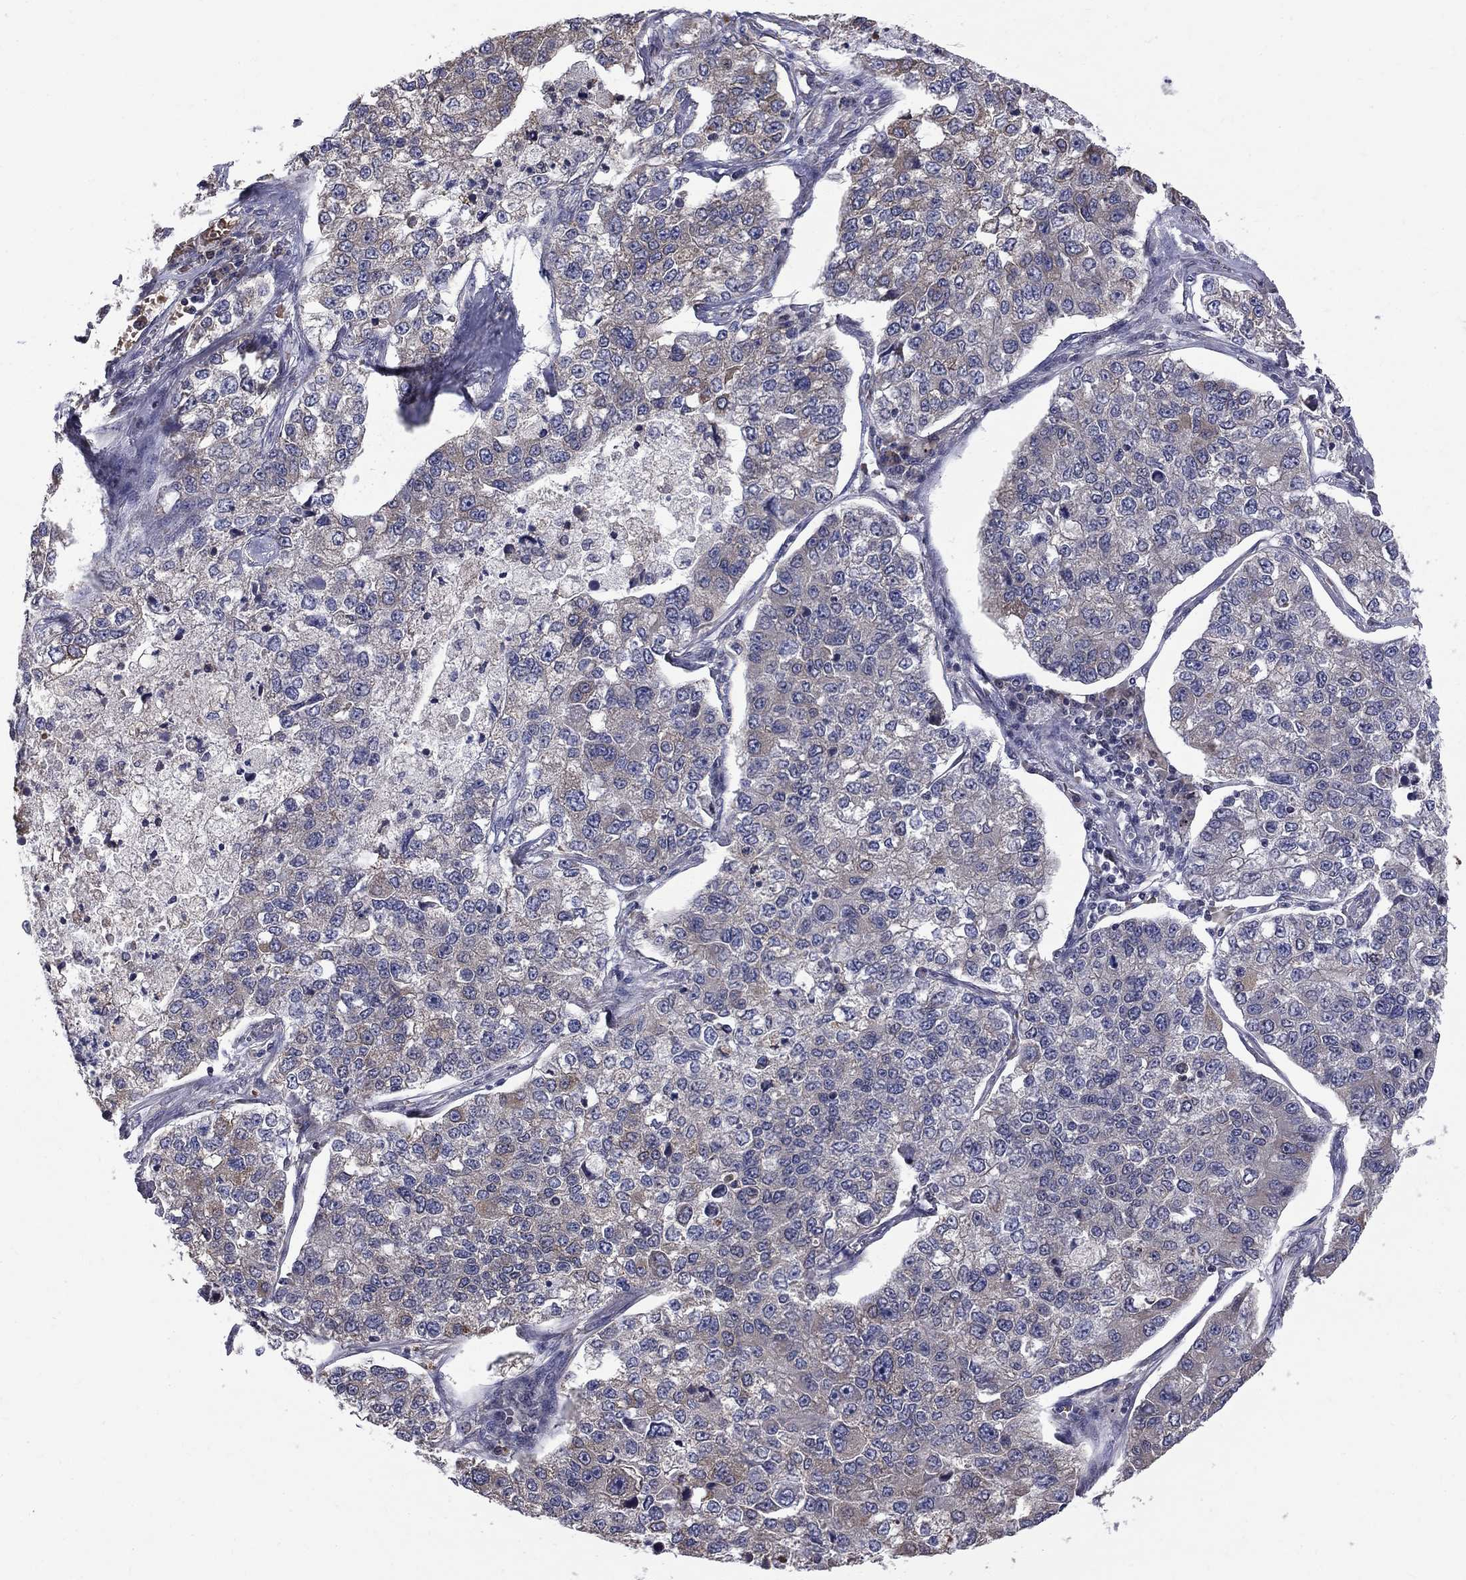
{"staining": {"intensity": "negative", "quantity": "none", "location": "none"}, "tissue": "lung cancer", "cell_type": "Tumor cells", "image_type": "cancer", "snomed": [{"axis": "morphology", "description": "Adenocarcinoma, NOS"}, {"axis": "topography", "description": "Lung"}], "caption": "IHC photomicrograph of lung cancer (adenocarcinoma) stained for a protein (brown), which exhibits no positivity in tumor cells.", "gene": "HSPB2", "patient": {"sex": "male", "age": 49}}